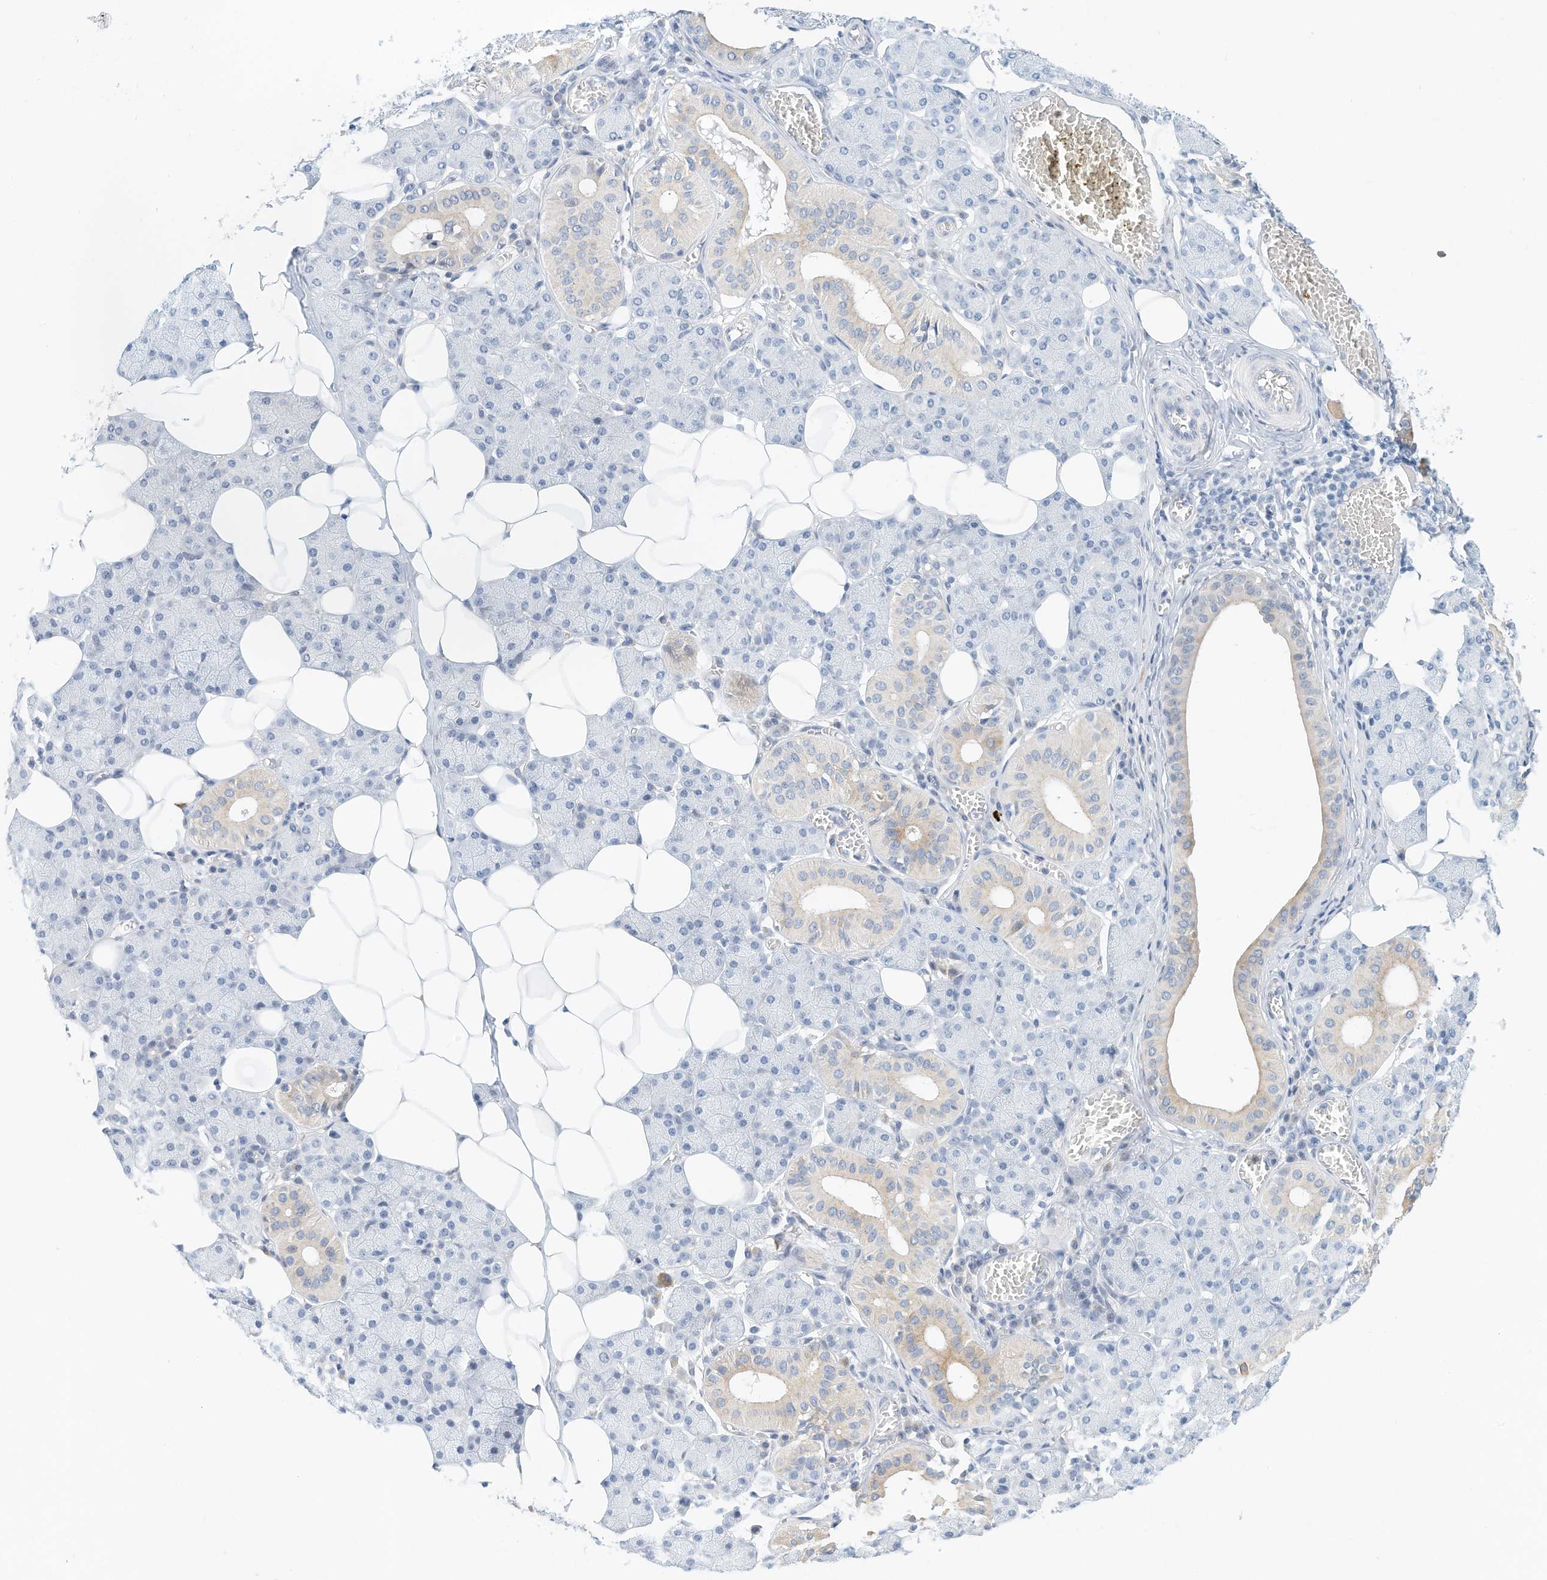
{"staining": {"intensity": "negative", "quantity": "none", "location": "none"}, "tissue": "salivary gland", "cell_type": "Glandular cells", "image_type": "normal", "snomed": [{"axis": "morphology", "description": "Normal tissue, NOS"}, {"axis": "topography", "description": "Salivary gland"}], "caption": "This is a image of immunohistochemistry staining of unremarkable salivary gland, which shows no expression in glandular cells. (DAB (3,3'-diaminobenzidine) immunohistochemistry (IHC), high magnification).", "gene": "ARHGAP28", "patient": {"sex": "female", "age": 33}}